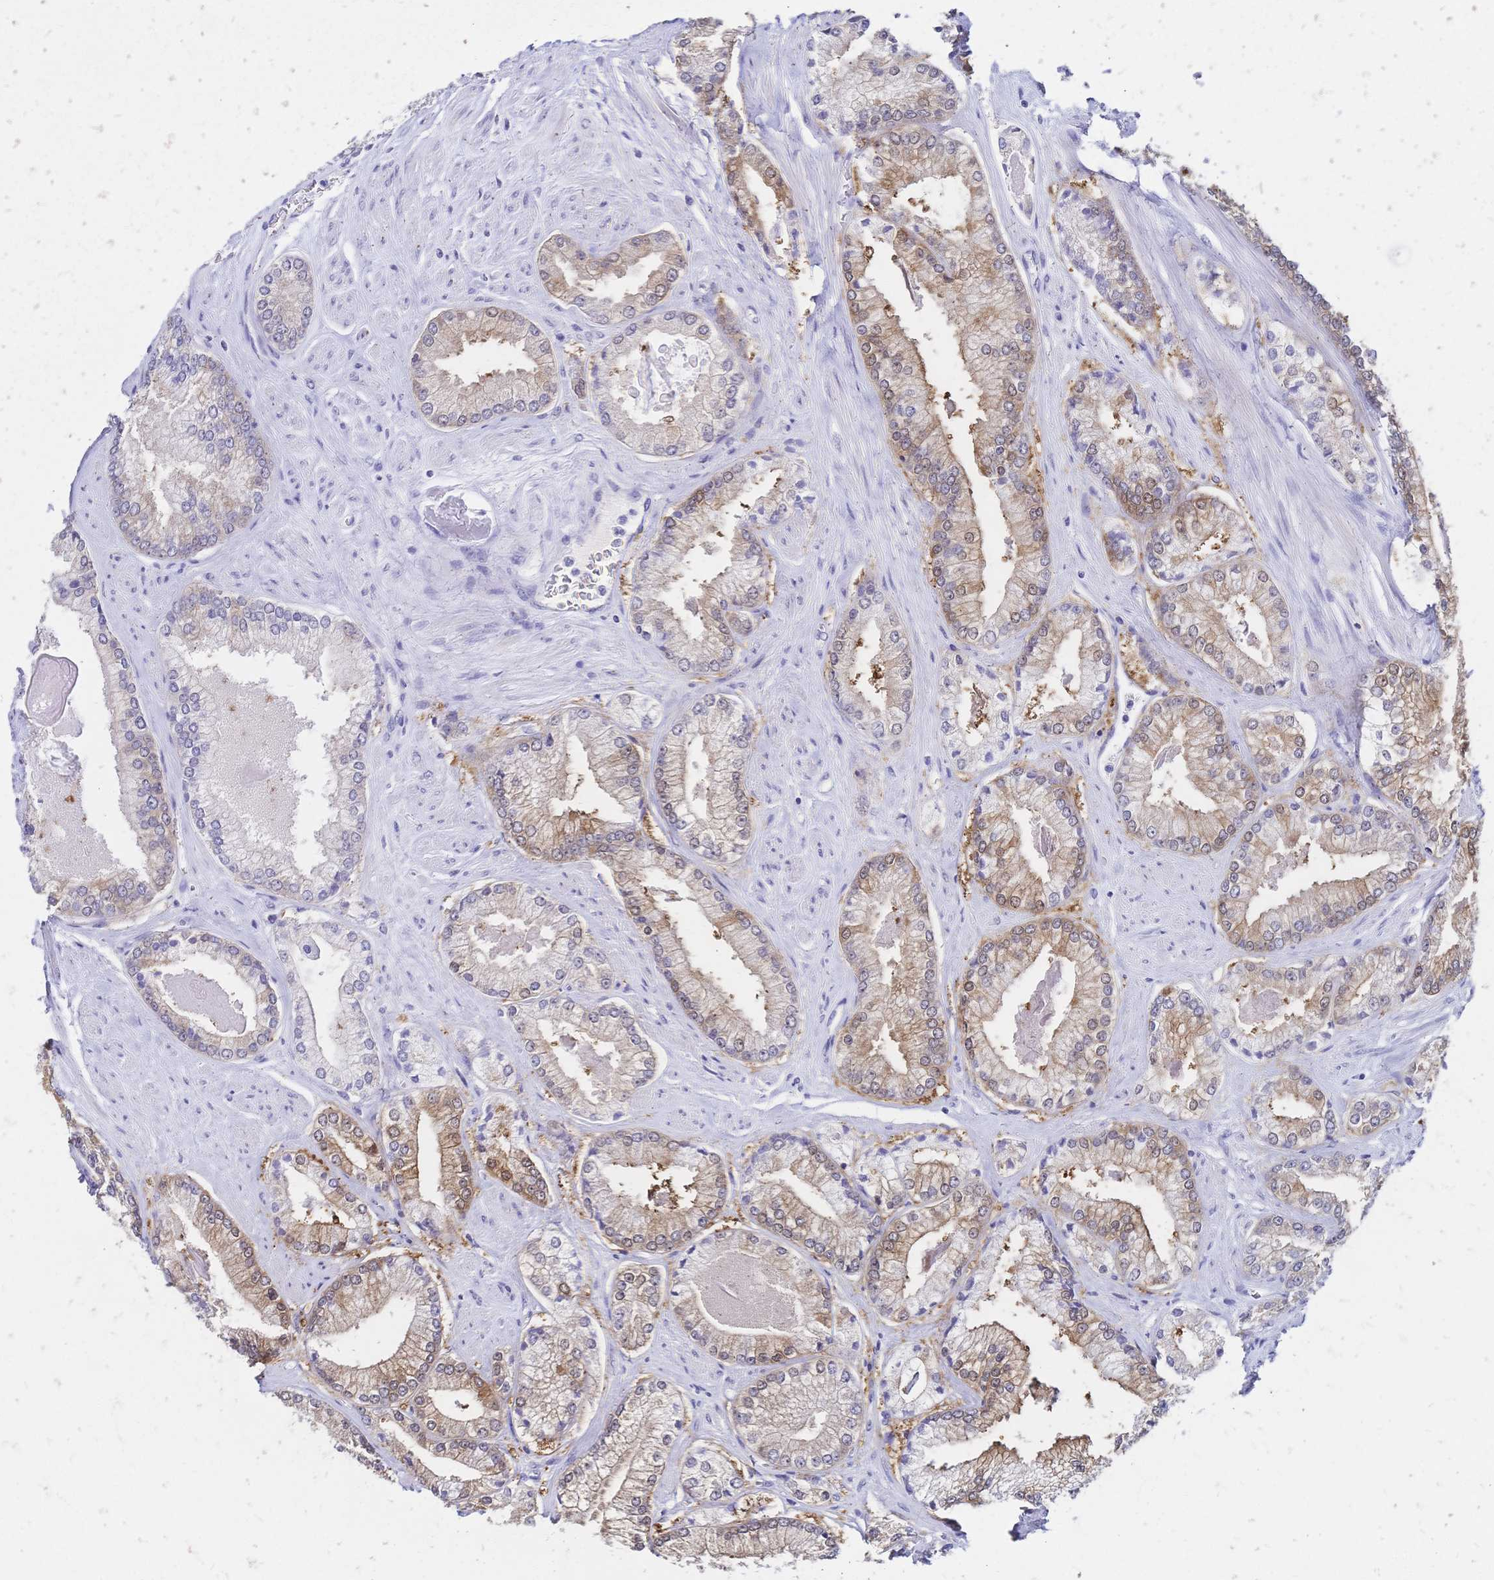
{"staining": {"intensity": "weak", "quantity": "25%-75%", "location": "cytoplasmic/membranous"}, "tissue": "prostate cancer", "cell_type": "Tumor cells", "image_type": "cancer", "snomed": [{"axis": "morphology", "description": "Adenocarcinoma, Low grade"}, {"axis": "topography", "description": "Prostate"}], "caption": "High-magnification brightfield microscopy of prostate low-grade adenocarcinoma stained with DAB (3,3'-diaminobenzidine) (brown) and counterstained with hematoxylin (blue). tumor cells exhibit weak cytoplasmic/membranous expression is identified in about25%-75% of cells.", "gene": "GRB7", "patient": {"sex": "male", "age": 67}}